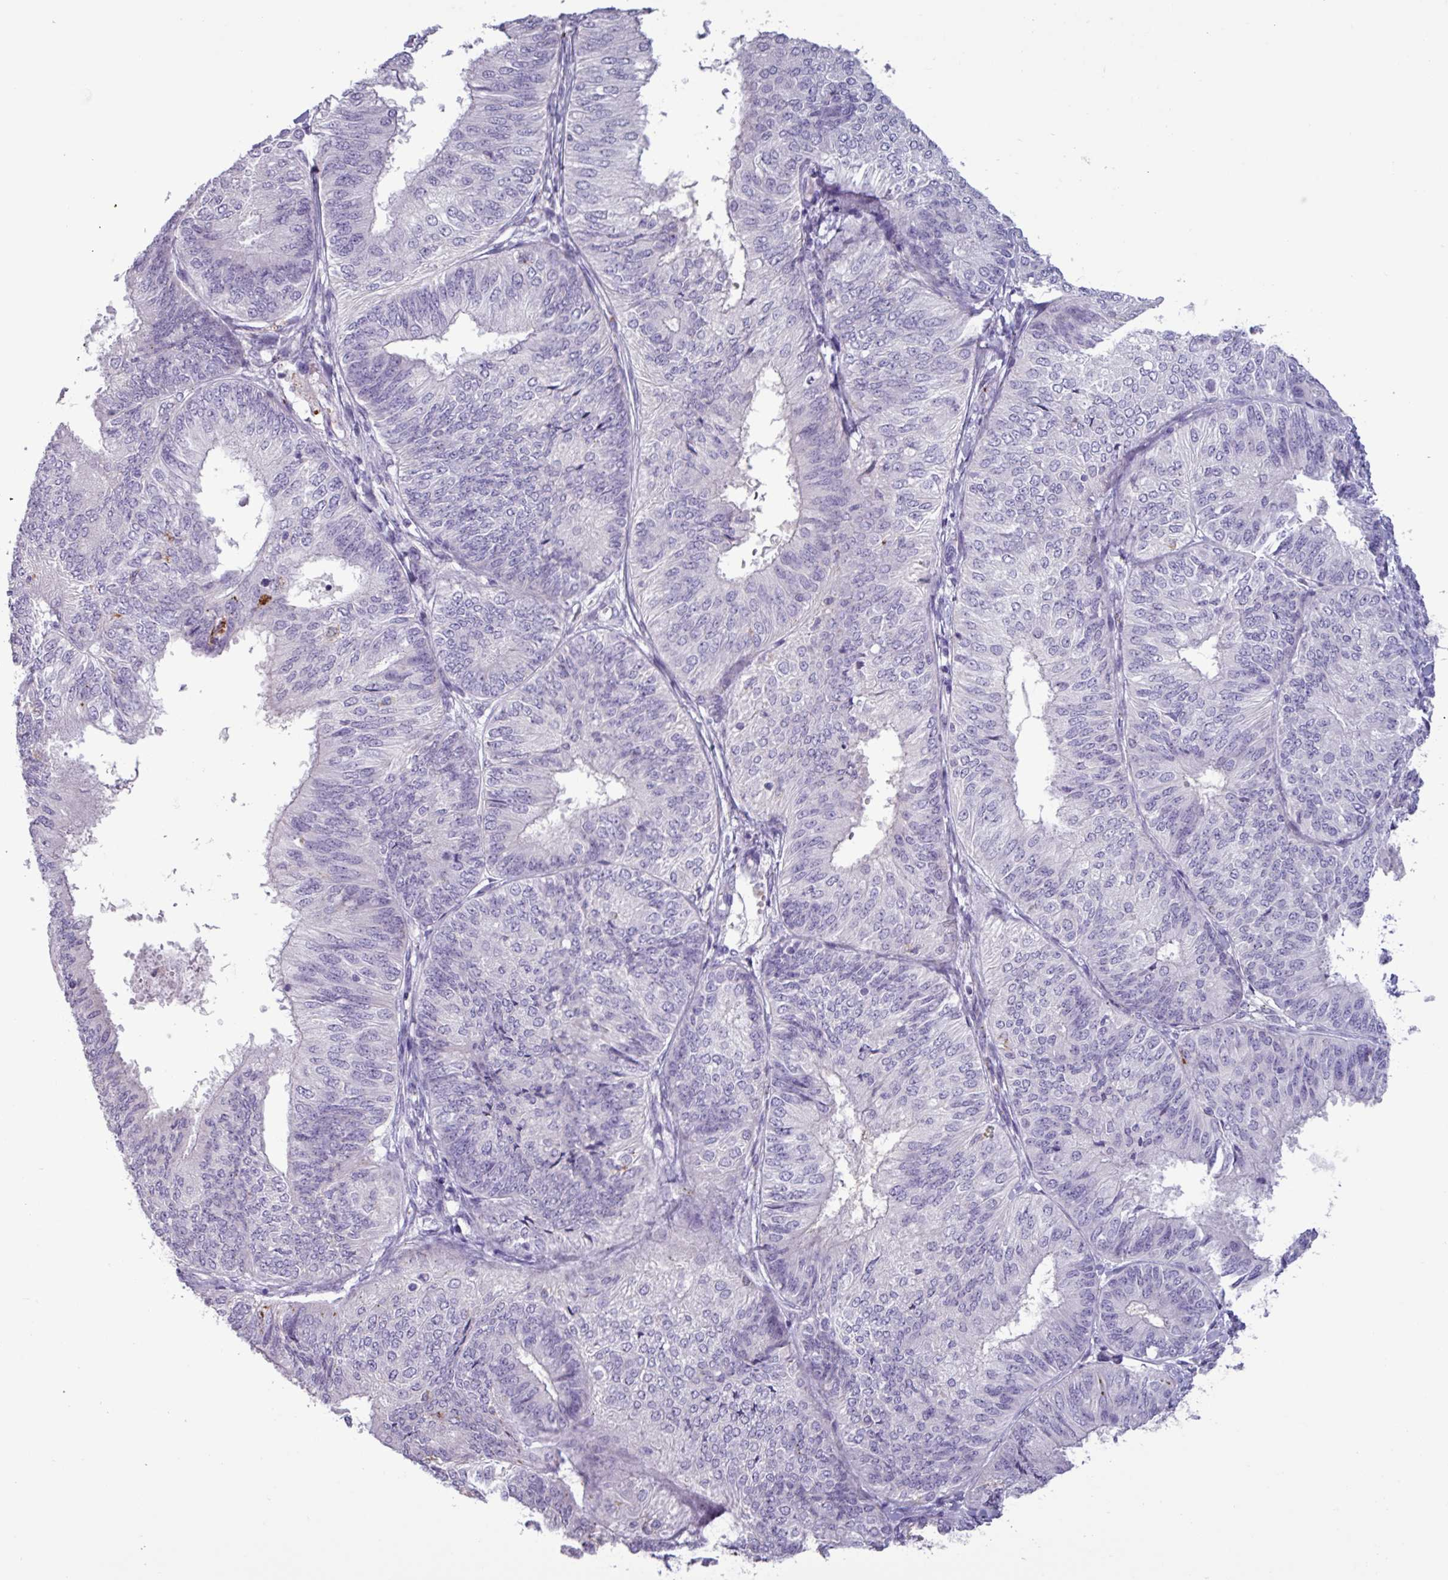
{"staining": {"intensity": "negative", "quantity": "none", "location": "none"}, "tissue": "endometrial cancer", "cell_type": "Tumor cells", "image_type": "cancer", "snomed": [{"axis": "morphology", "description": "Adenocarcinoma, NOS"}, {"axis": "topography", "description": "Endometrium"}], "caption": "DAB immunohistochemical staining of adenocarcinoma (endometrial) reveals no significant positivity in tumor cells.", "gene": "PLIN2", "patient": {"sex": "female", "age": 58}}